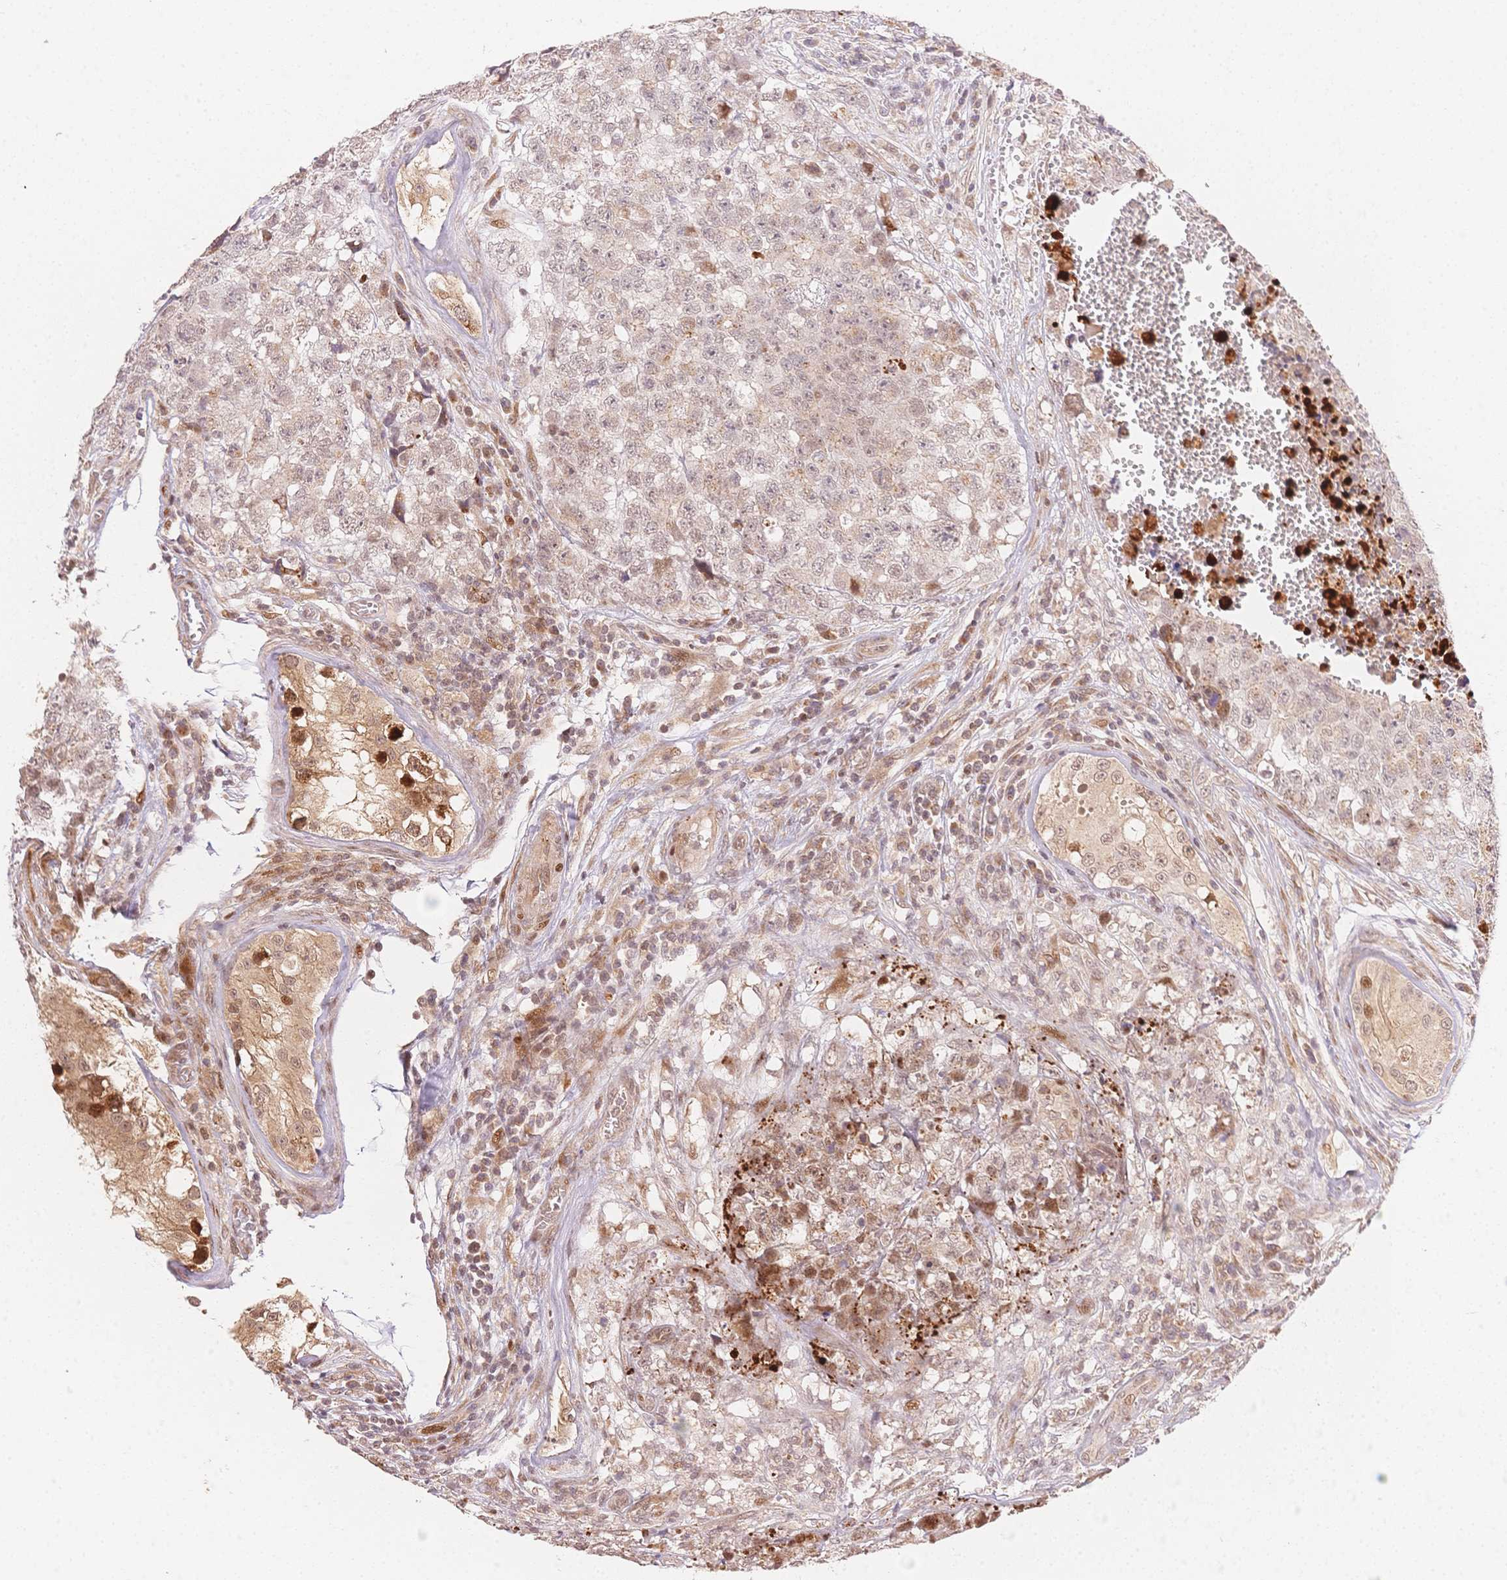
{"staining": {"intensity": "weak", "quantity": "<25%", "location": "cytoplasmic/membranous,nuclear"}, "tissue": "testis cancer", "cell_type": "Tumor cells", "image_type": "cancer", "snomed": [{"axis": "morphology", "description": "Carcinoma, Embryonal, NOS"}, {"axis": "topography", "description": "Testis"}], "caption": "Embryonal carcinoma (testis) stained for a protein using immunohistochemistry (IHC) shows no positivity tumor cells.", "gene": "STK39", "patient": {"sex": "male", "age": 18}}